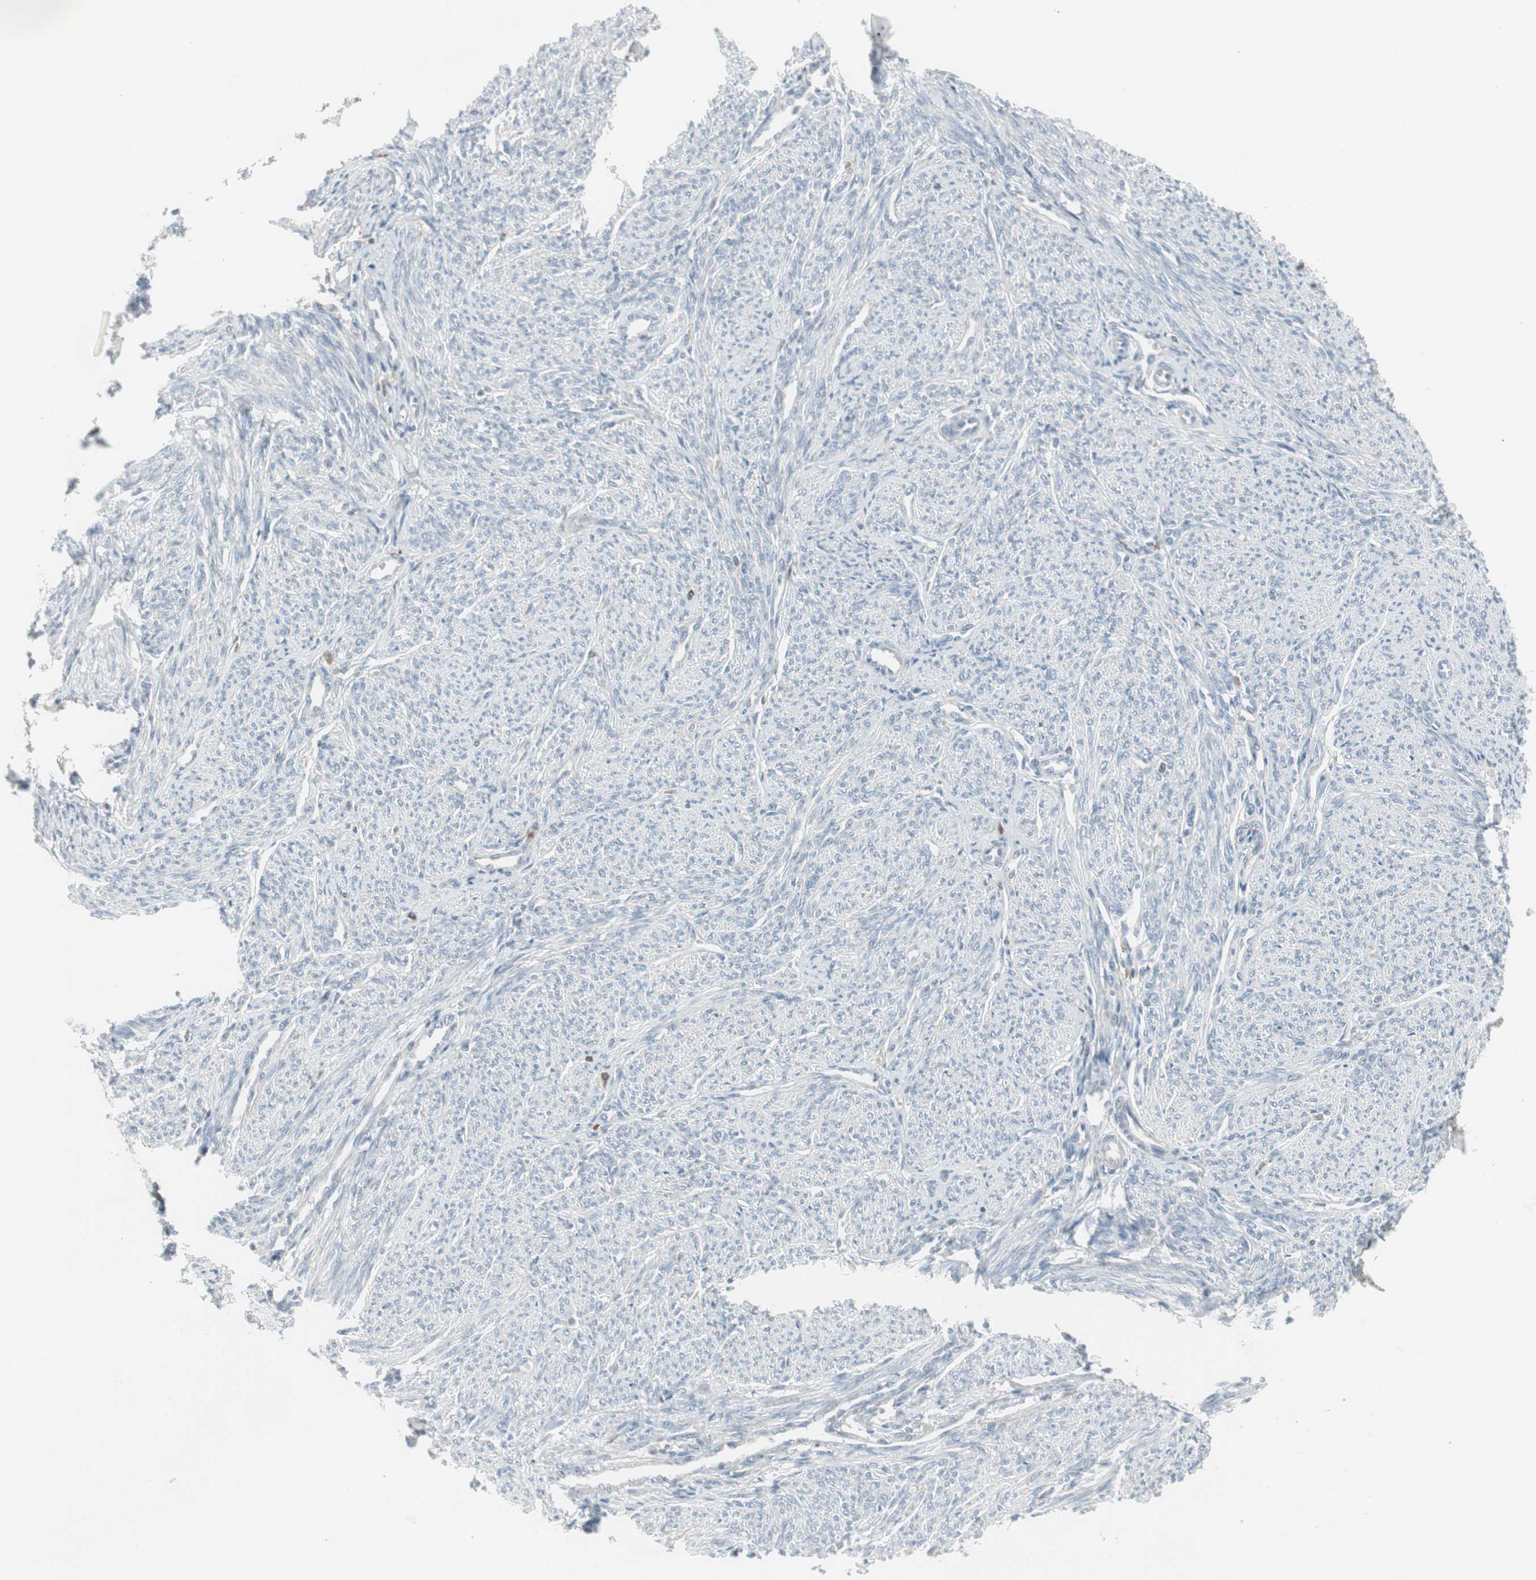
{"staining": {"intensity": "weak", "quantity": "25%-75%", "location": "cytoplasmic/membranous"}, "tissue": "smooth muscle", "cell_type": "Smooth muscle cells", "image_type": "normal", "snomed": [{"axis": "morphology", "description": "Normal tissue, NOS"}, {"axis": "topography", "description": "Smooth muscle"}], "caption": "Human smooth muscle stained with a brown dye displays weak cytoplasmic/membranous positive staining in approximately 25%-75% of smooth muscle cells.", "gene": "ZSCAN32", "patient": {"sex": "female", "age": 65}}